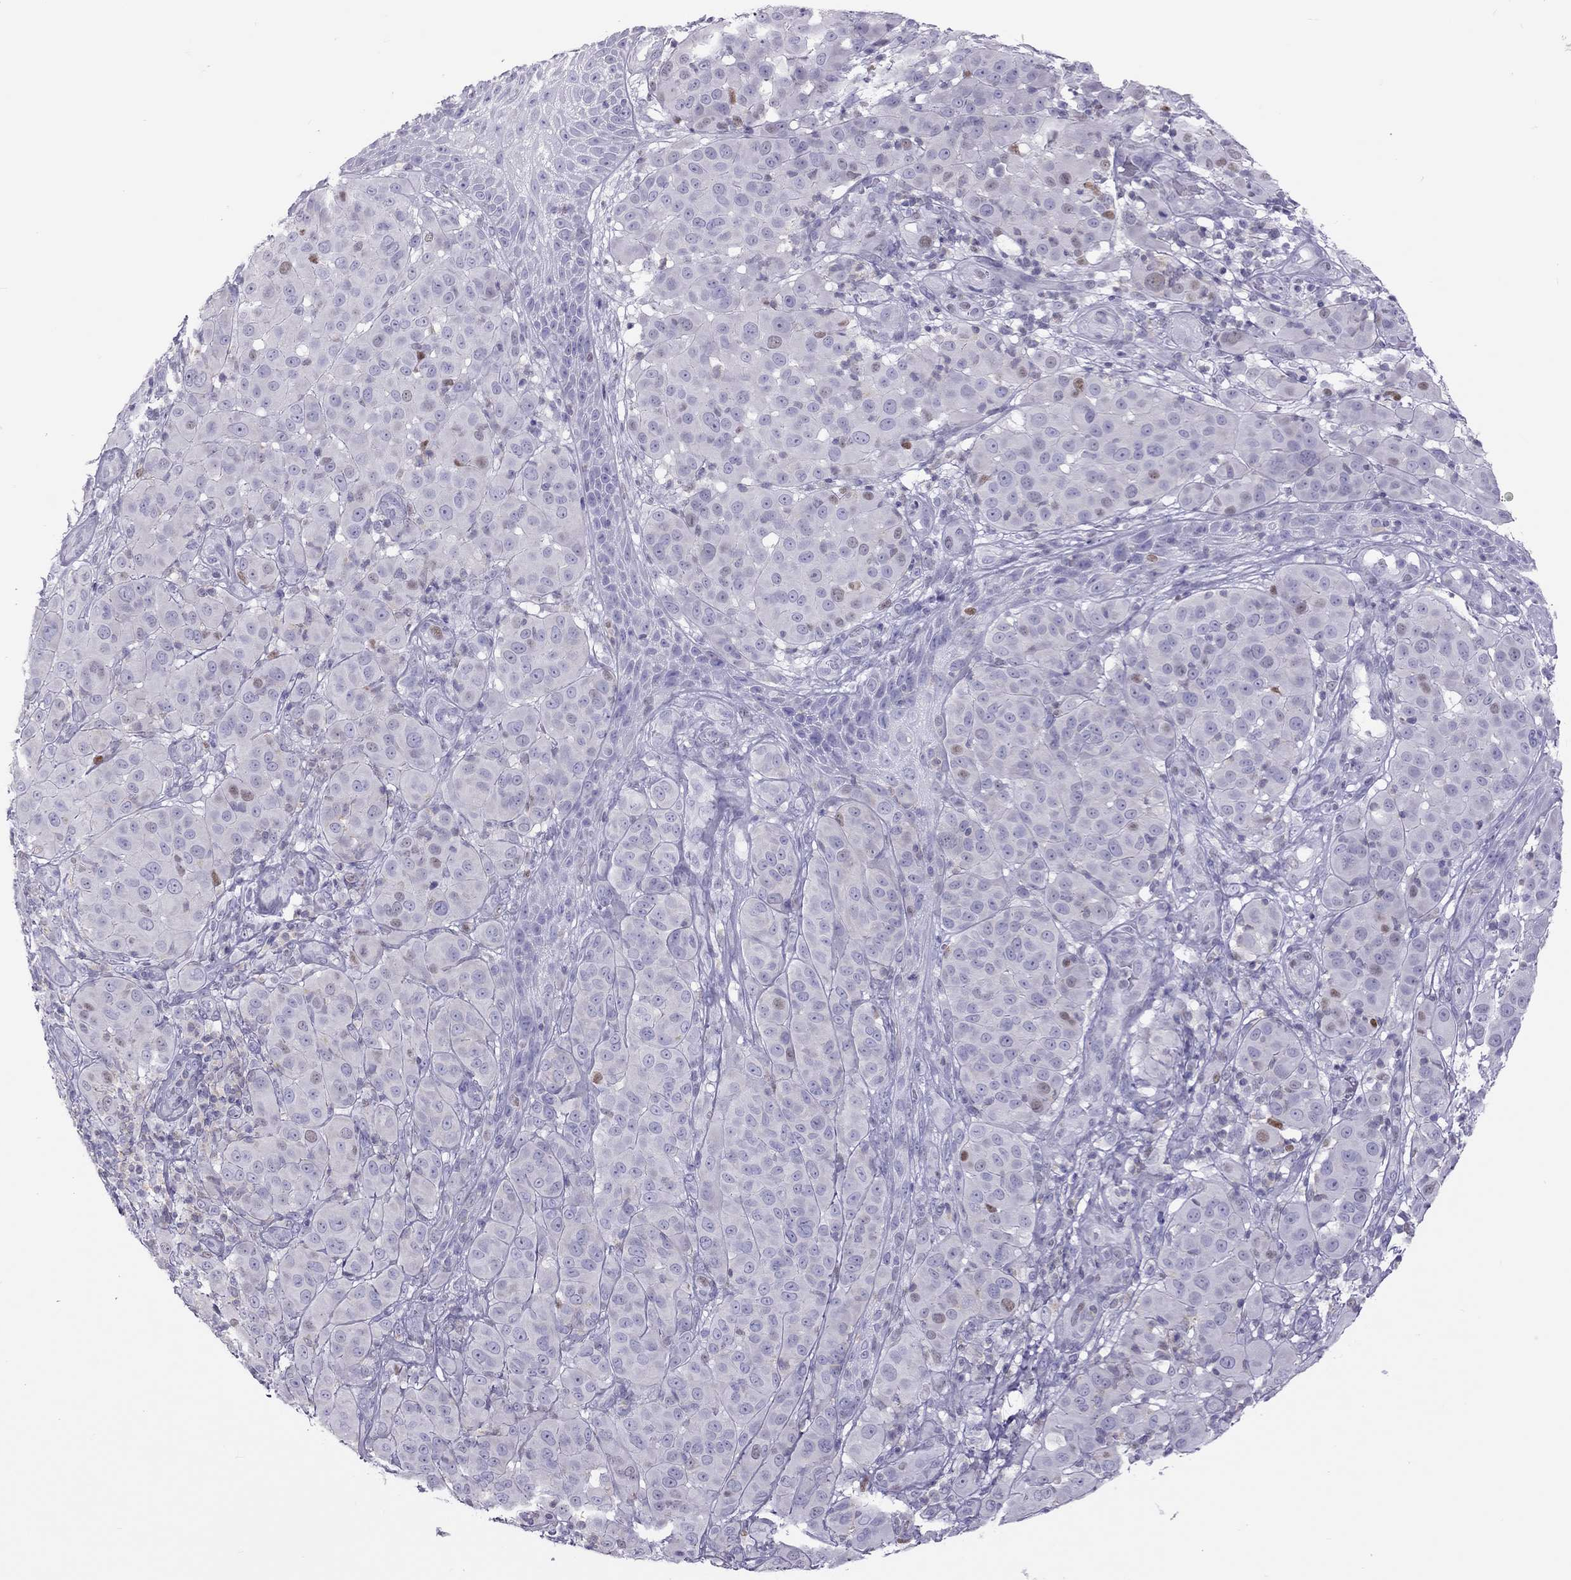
{"staining": {"intensity": "moderate", "quantity": "<25%", "location": "nuclear"}, "tissue": "melanoma", "cell_type": "Tumor cells", "image_type": "cancer", "snomed": [{"axis": "morphology", "description": "Malignant melanoma, NOS"}, {"axis": "topography", "description": "Skin"}], "caption": "Protein expression analysis of human malignant melanoma reveals moderate nuclear staining in approximately <25% of tumor cells.", "gene": "STAG3", "patient": {"sex": "female", "age": 87}}